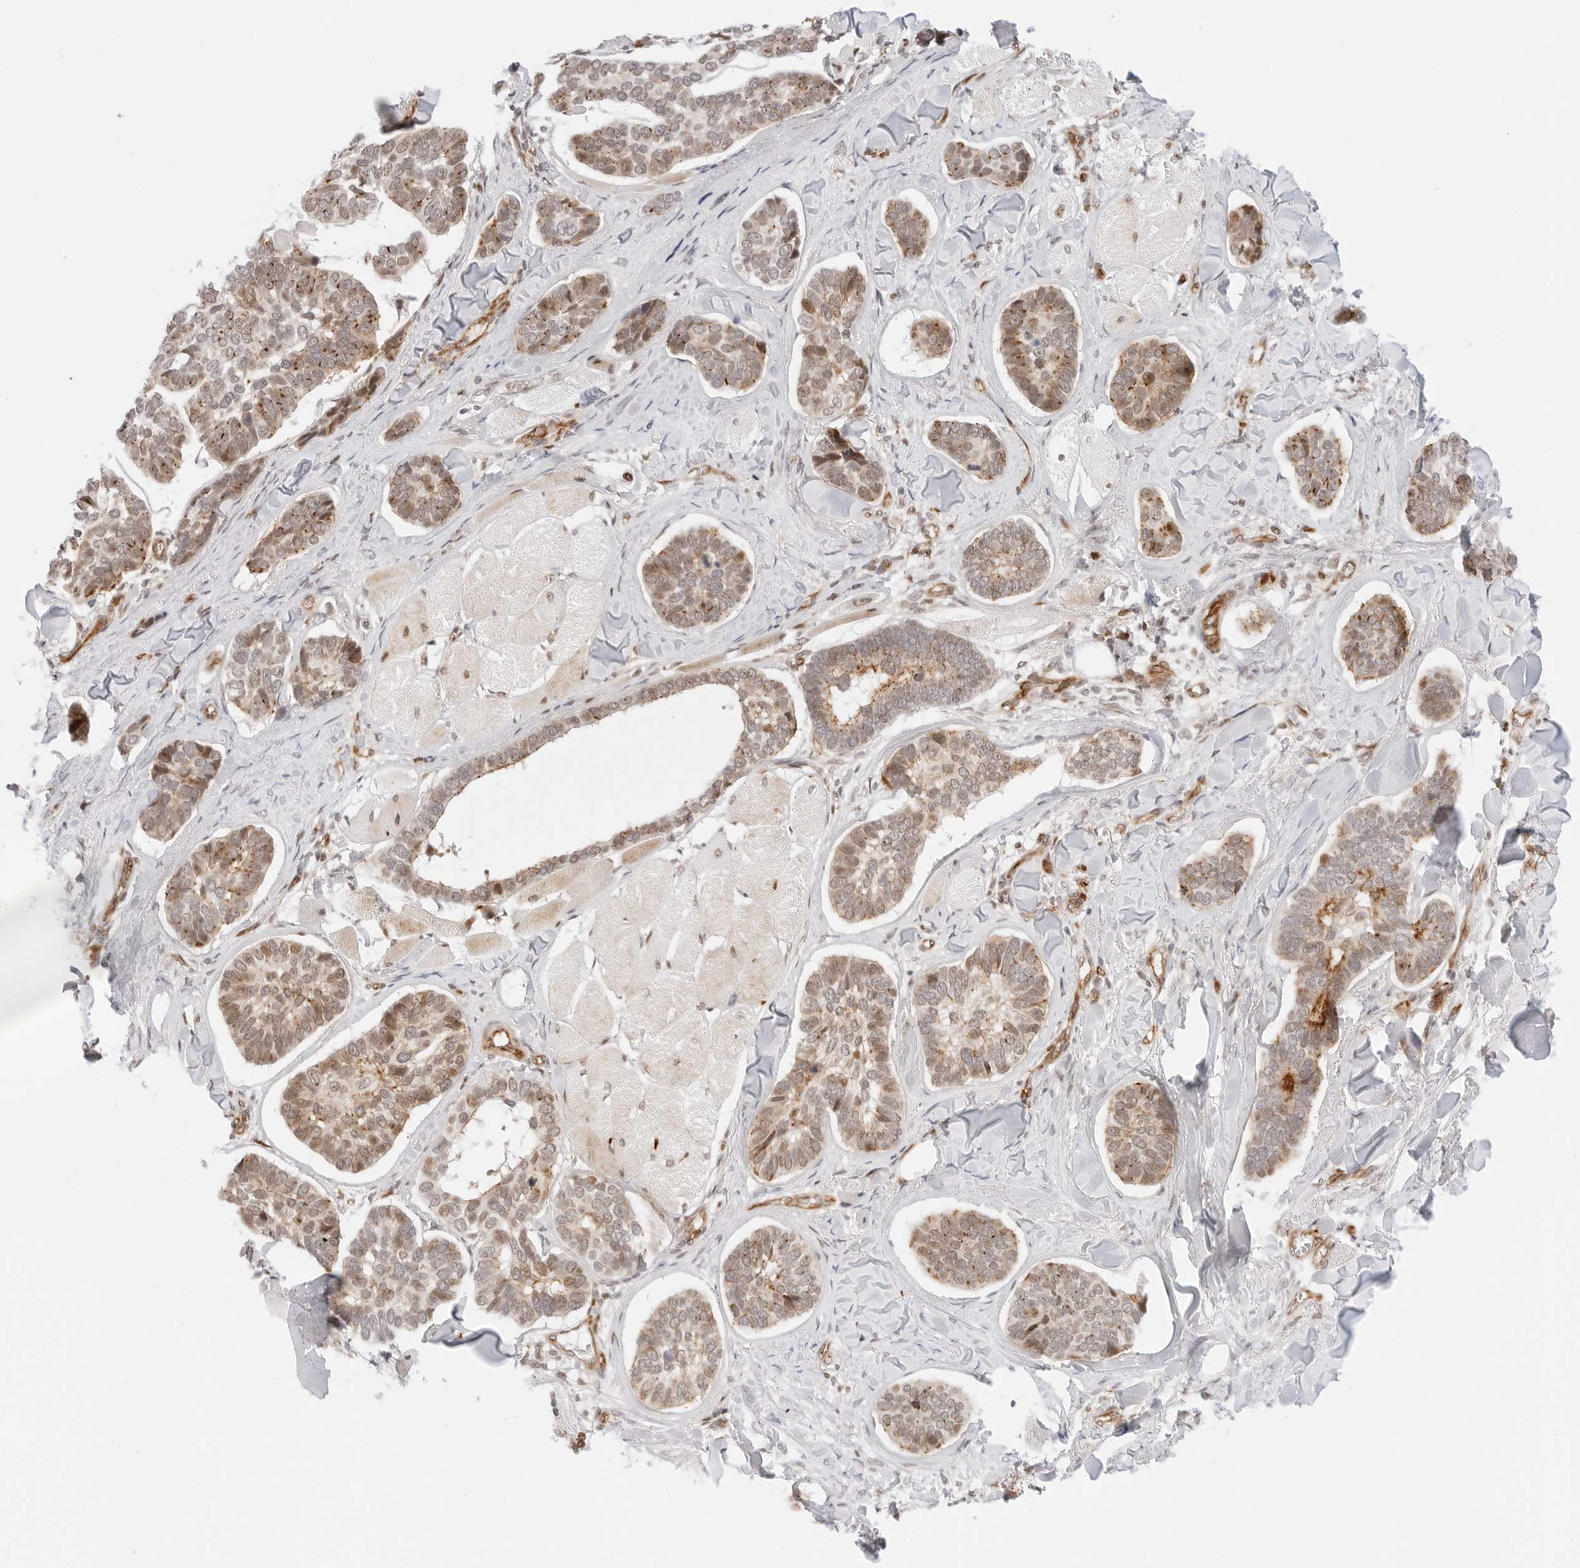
{"staining": {"intensity": "weak", "quantity": "25%-75%", "location": "cytoplasmic/membranous,nuclear"}, "tissue": "skin cancer", "cell_type": "Tumor cells", "image_type": "cancer", "snomed": [{"axis": "morphology", "description": "Basal cell carcinoma"}, {"axis": "topography", "description": "Skin"}], "caption": "High-magnification brightfield microscopy of skin basal cell carcinoma stained with DAB (brown) and counterstained with hematoxylin (blue). tumor cells exhibit weak cytoplasmic/membranous and nuclear positivity is identified in approximately25%-75% of cells.", "gene": "ZNF613", "patient": {"sex": "male", "age": 62}}